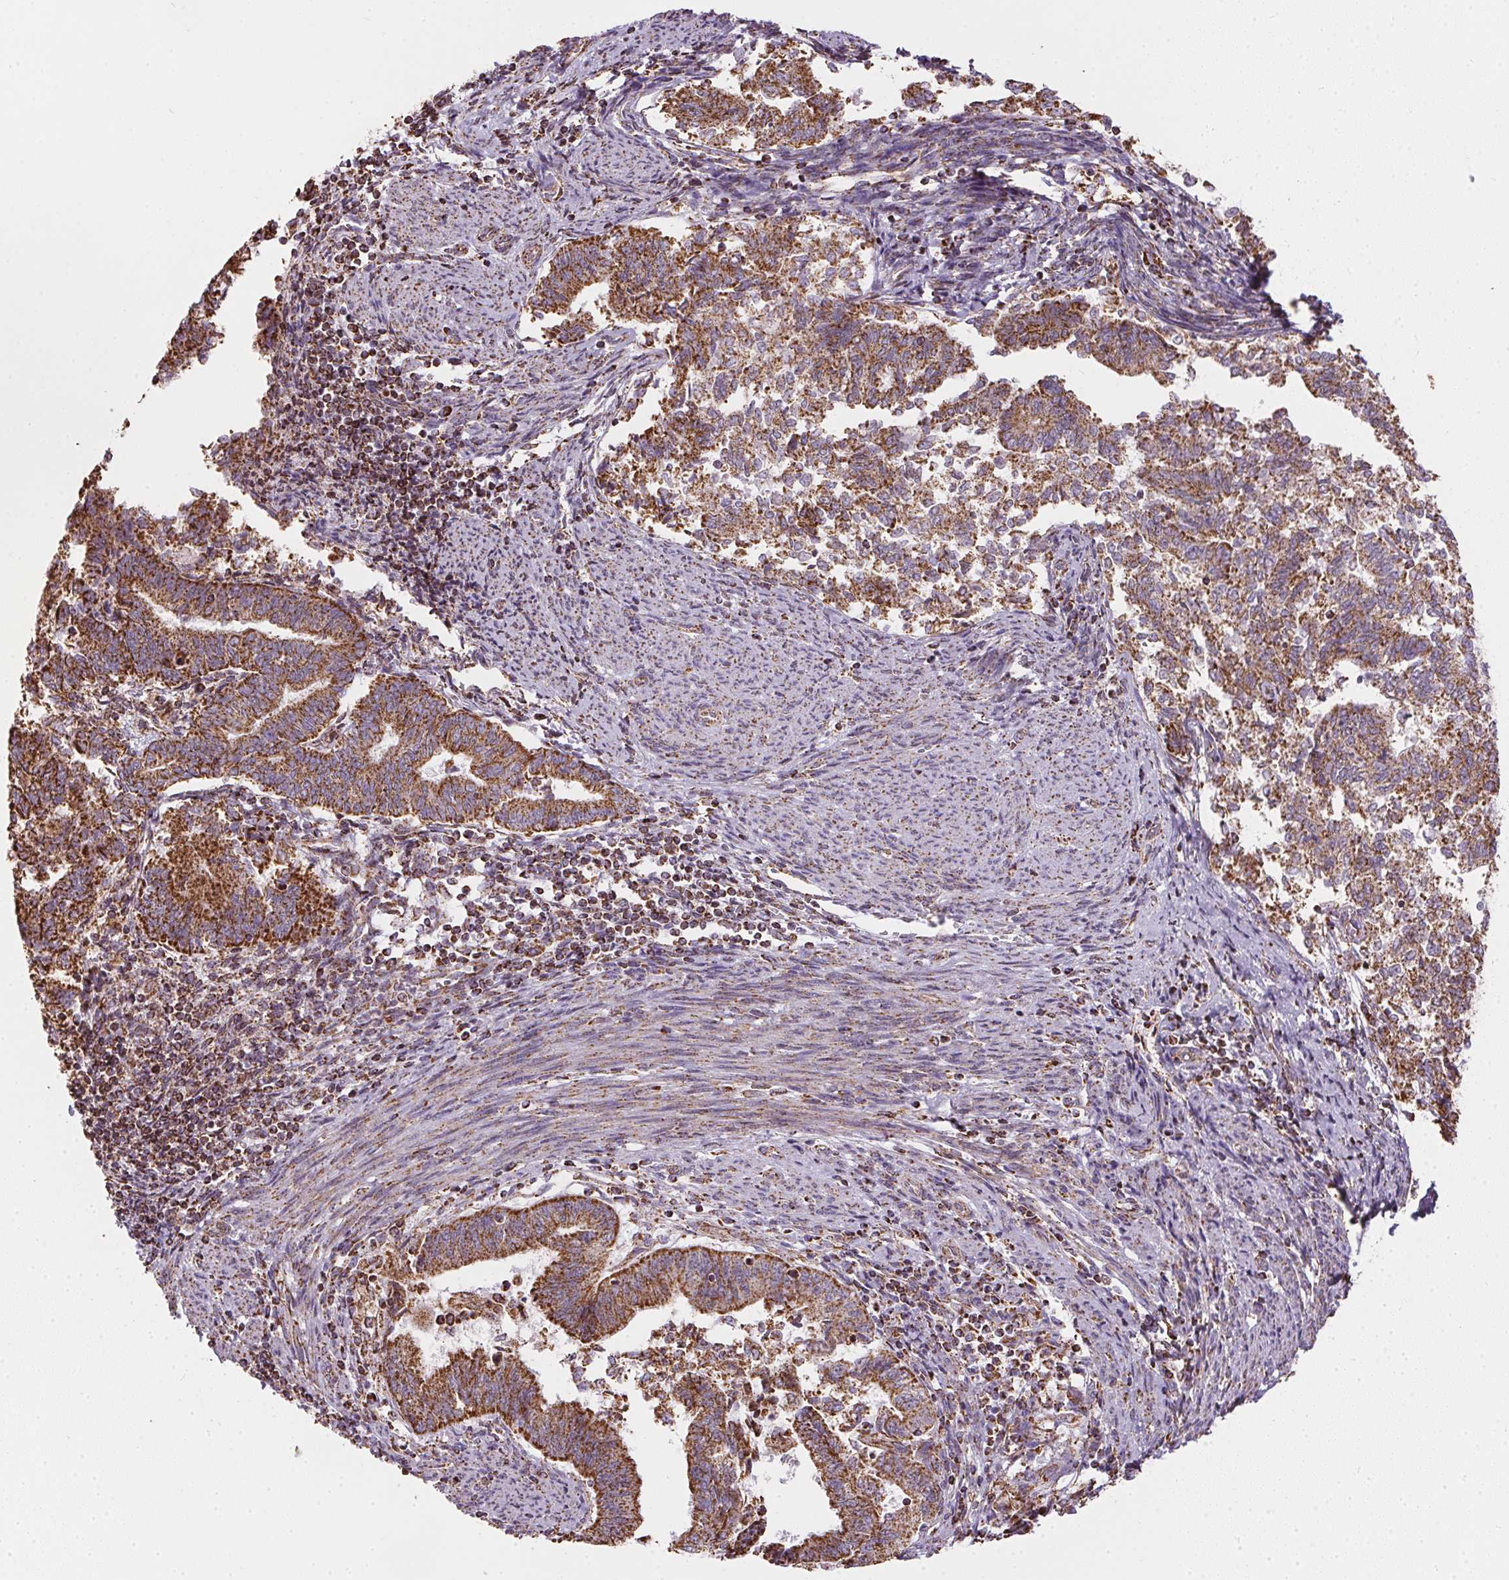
{"staining": {"intensity": "strong", "quantity": ">75%", "location": "cytoplasmic/membranous"}, "tissue": "endometrial cancer", "cell_type": "Tumor cells", "image_type": "cancer", "snomed": [{"axis": "morphology", "description": "Adenocarcinoma, NOS"}, {"axis": "topography", "description": "Endometrium"}], "caption": "Immunohistochemical staining of endometrial cancer (adenocarcinoma) demonstrates high levels of strong cytoplasmic/membranous positivity in approximately >75% of tumor cells.", "gene": "MAPK11", "patient": {"sex": "female", "age": 65}}